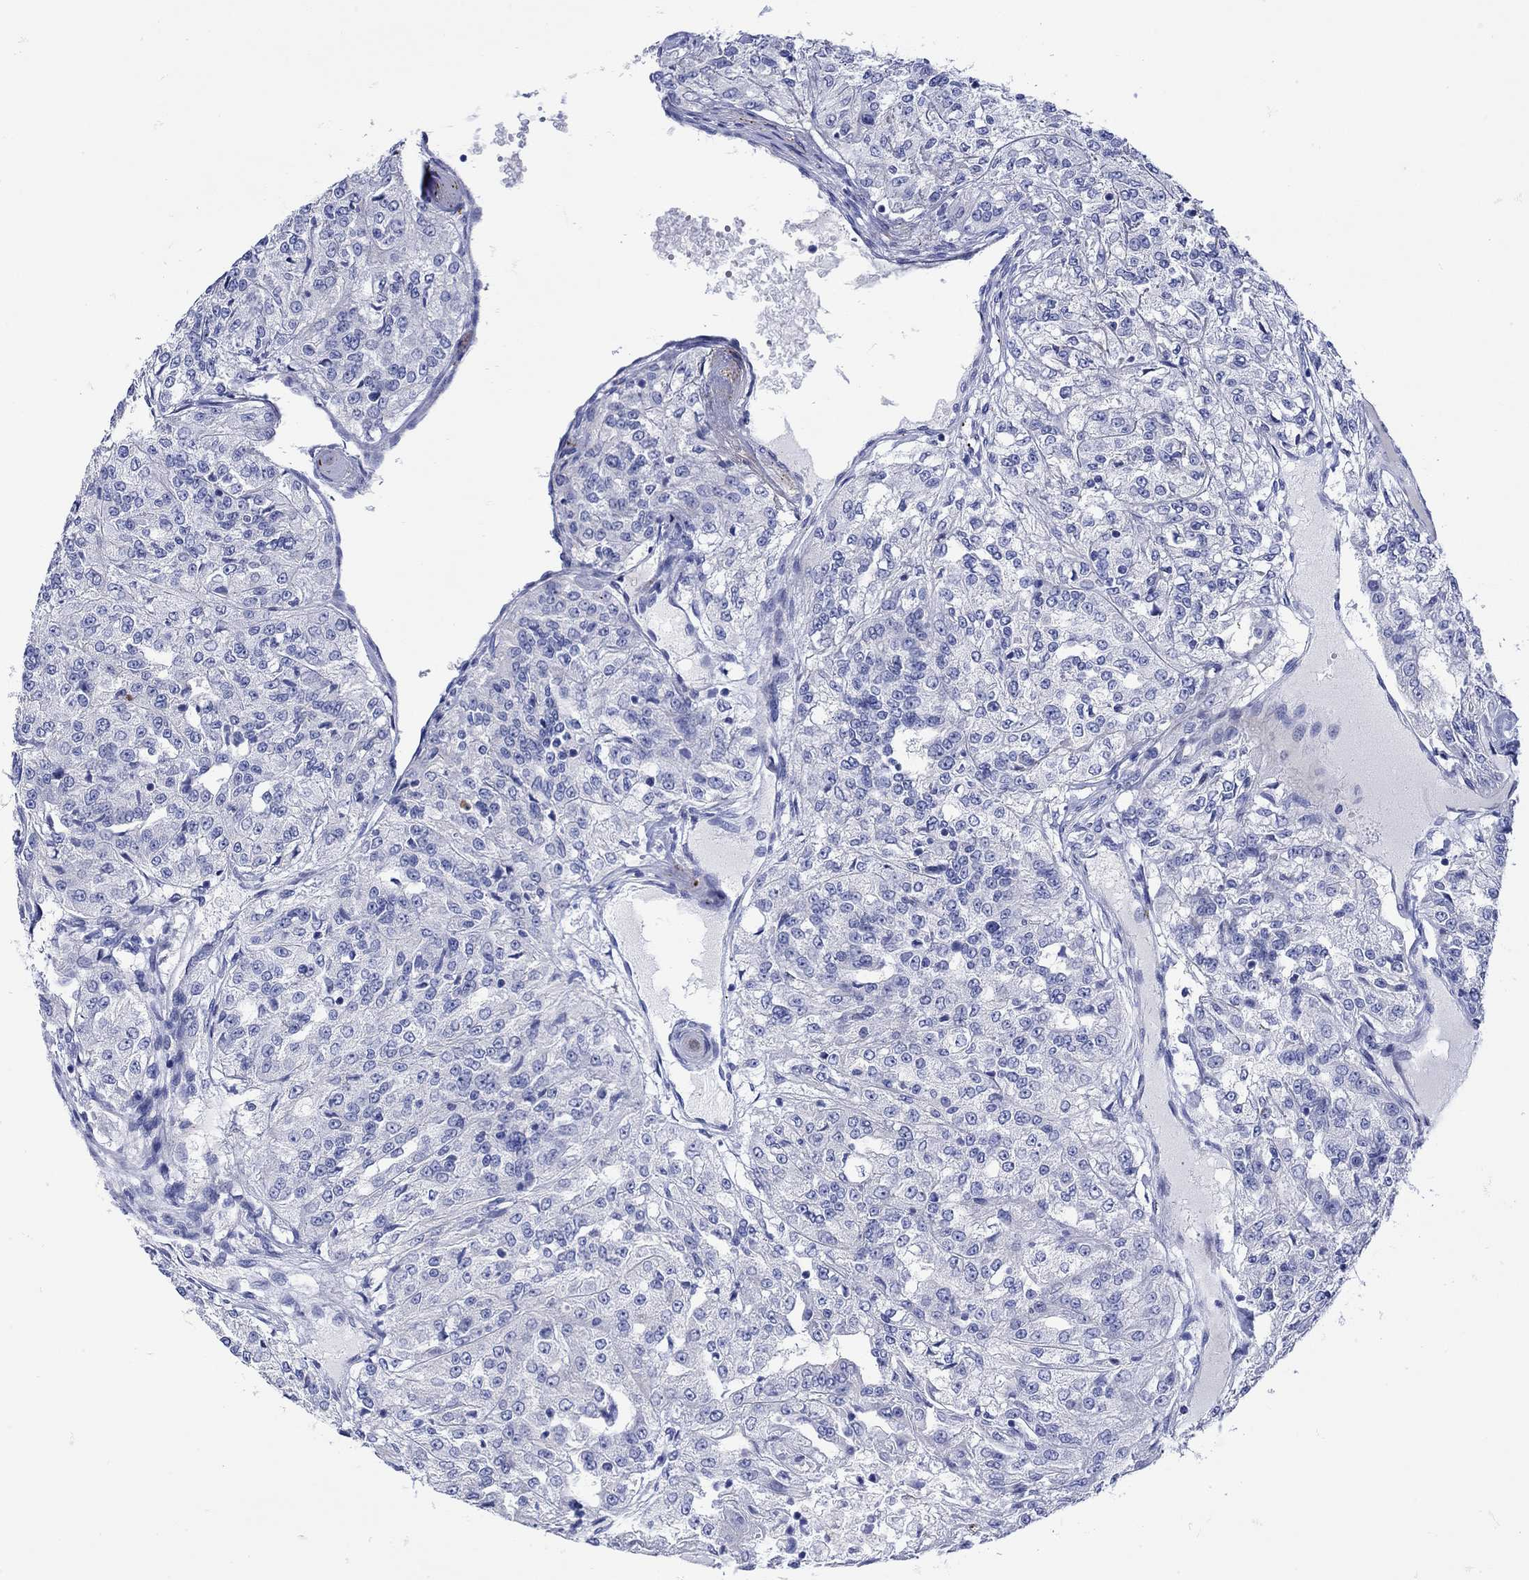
{"staining": {"intensity": "negative", "quantity": "none", "location": "none"}, "tissue": "renal cancer", "cell_type": "Tumor cells", "image_type": "cancer", "snomed": [{"axis": "morphology", "description": "Adenocarcinoma, NOS"}, {"axis": "topography", "description": "Kidney"}], "caption": "Tumor cells show no significant protein staining in renal cancer (adenocarcinoma). (Stains: DAB (3,3'-diaminobenzidine) immunohistochemistry with hematoxylin counter stain, Microscopy: brightfield microscopy at high magnification).", "gene": "ANKMY1", "patient": {"sex": "female", "age": 63}}